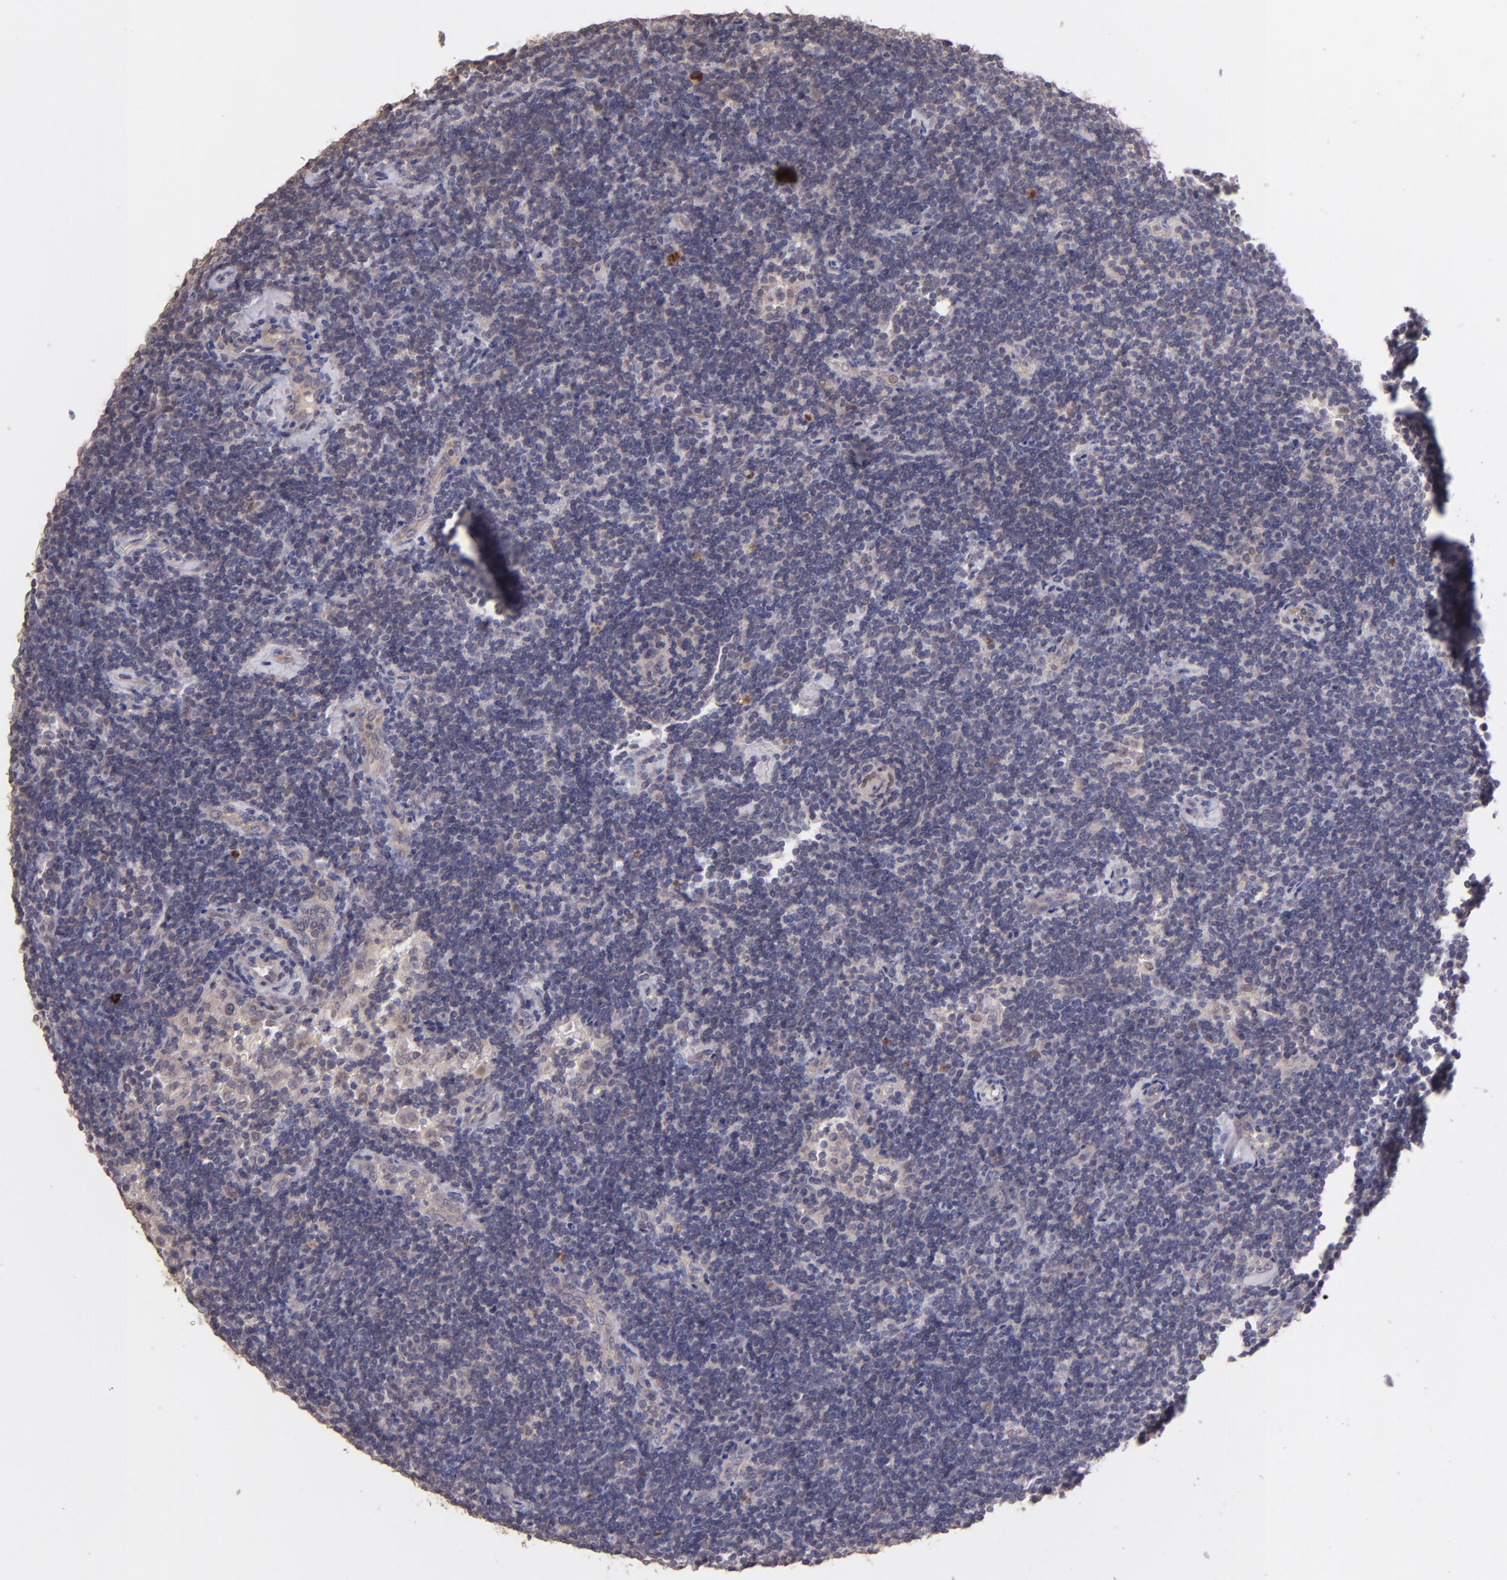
{"staining": {"intensity": "weak", "quantity": "<25%", "location": "cytoplasmic/membranous"}, "tissue": "lymphoma", "cell_type": "Tumor cells", "image_type": "cancer", "snomed": [{"axis": "morphology", "description": "Malignant lymphoma, non-Hodgkin's type, Low grade"}, {"axis": "topography", "description": "Lymph node"}], "caption": "The immunohistochemistry histopathology image has no significant staining in tumor cells of lymphoma tissue. (DAB immunohistochemistry (IHC) with hematoxylin counter stain).", "gene": "NUP62CL", "patient": {"sex": "male", "age": 70}}